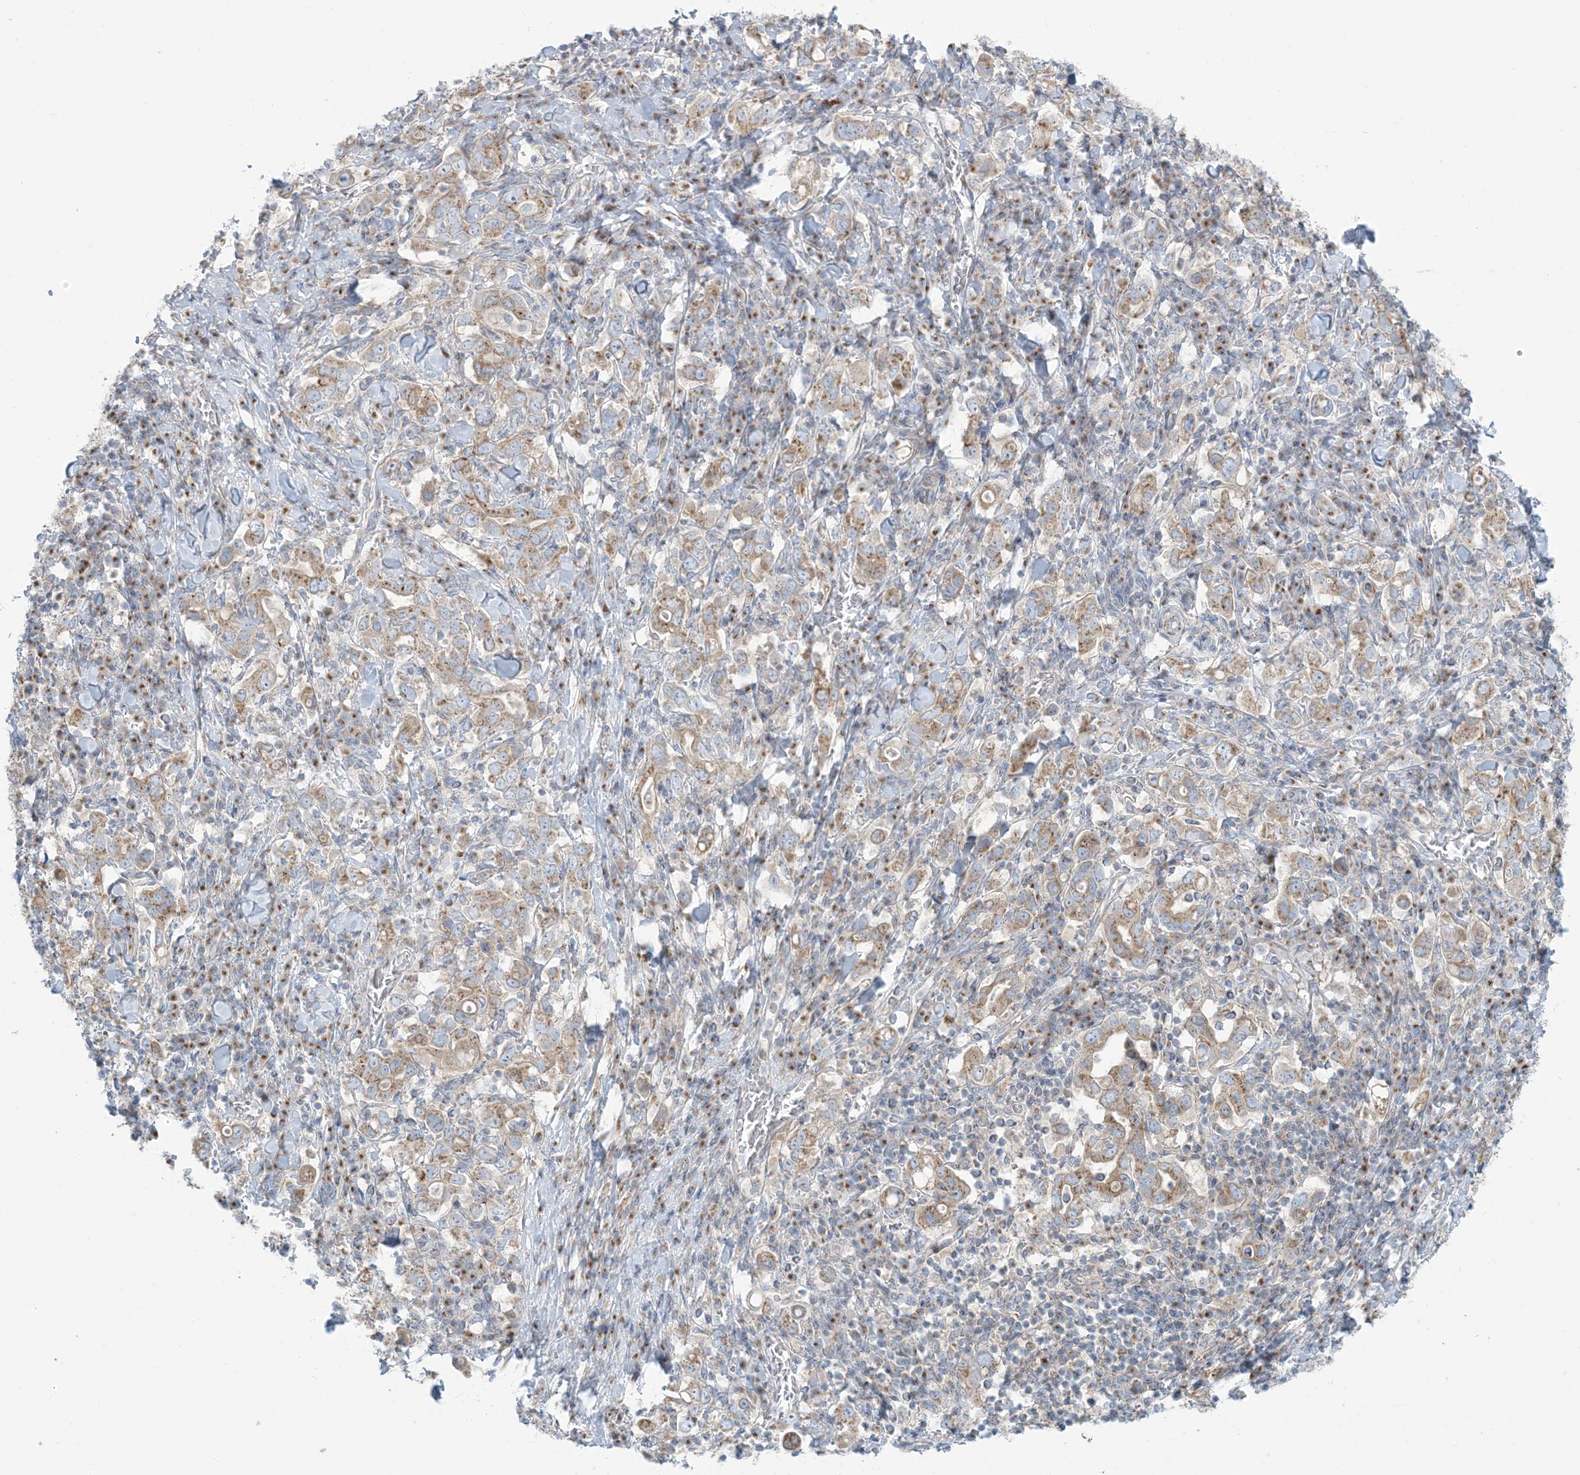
{"staining": {"intensity": "moderate", "quantity": ">75%", "location": "cytoplasmic/membranous"}, "tissue": "stomach cancer", "cell_type": "Tumor cells", "image_type": "cancer", "snomed": [{"axis": "morphology", "description": "Adenocarcinoma, NOS"}, {"axis": "topography", "description": "Stomach, upper"}], "caption": "Protein staining shows moderate cytoplasmic/membranous expression in about >75% of tumor cells in stomach cancer (adenocarcinoma). The staining is performed using DAB (3,3'-diaminobenzidine) brown chromogen to label protein expression. The nuclei are counter-stained blue using hematoxylin.", "gene": "AFTPH", "patient": {"sex": "male", "age": 62}}